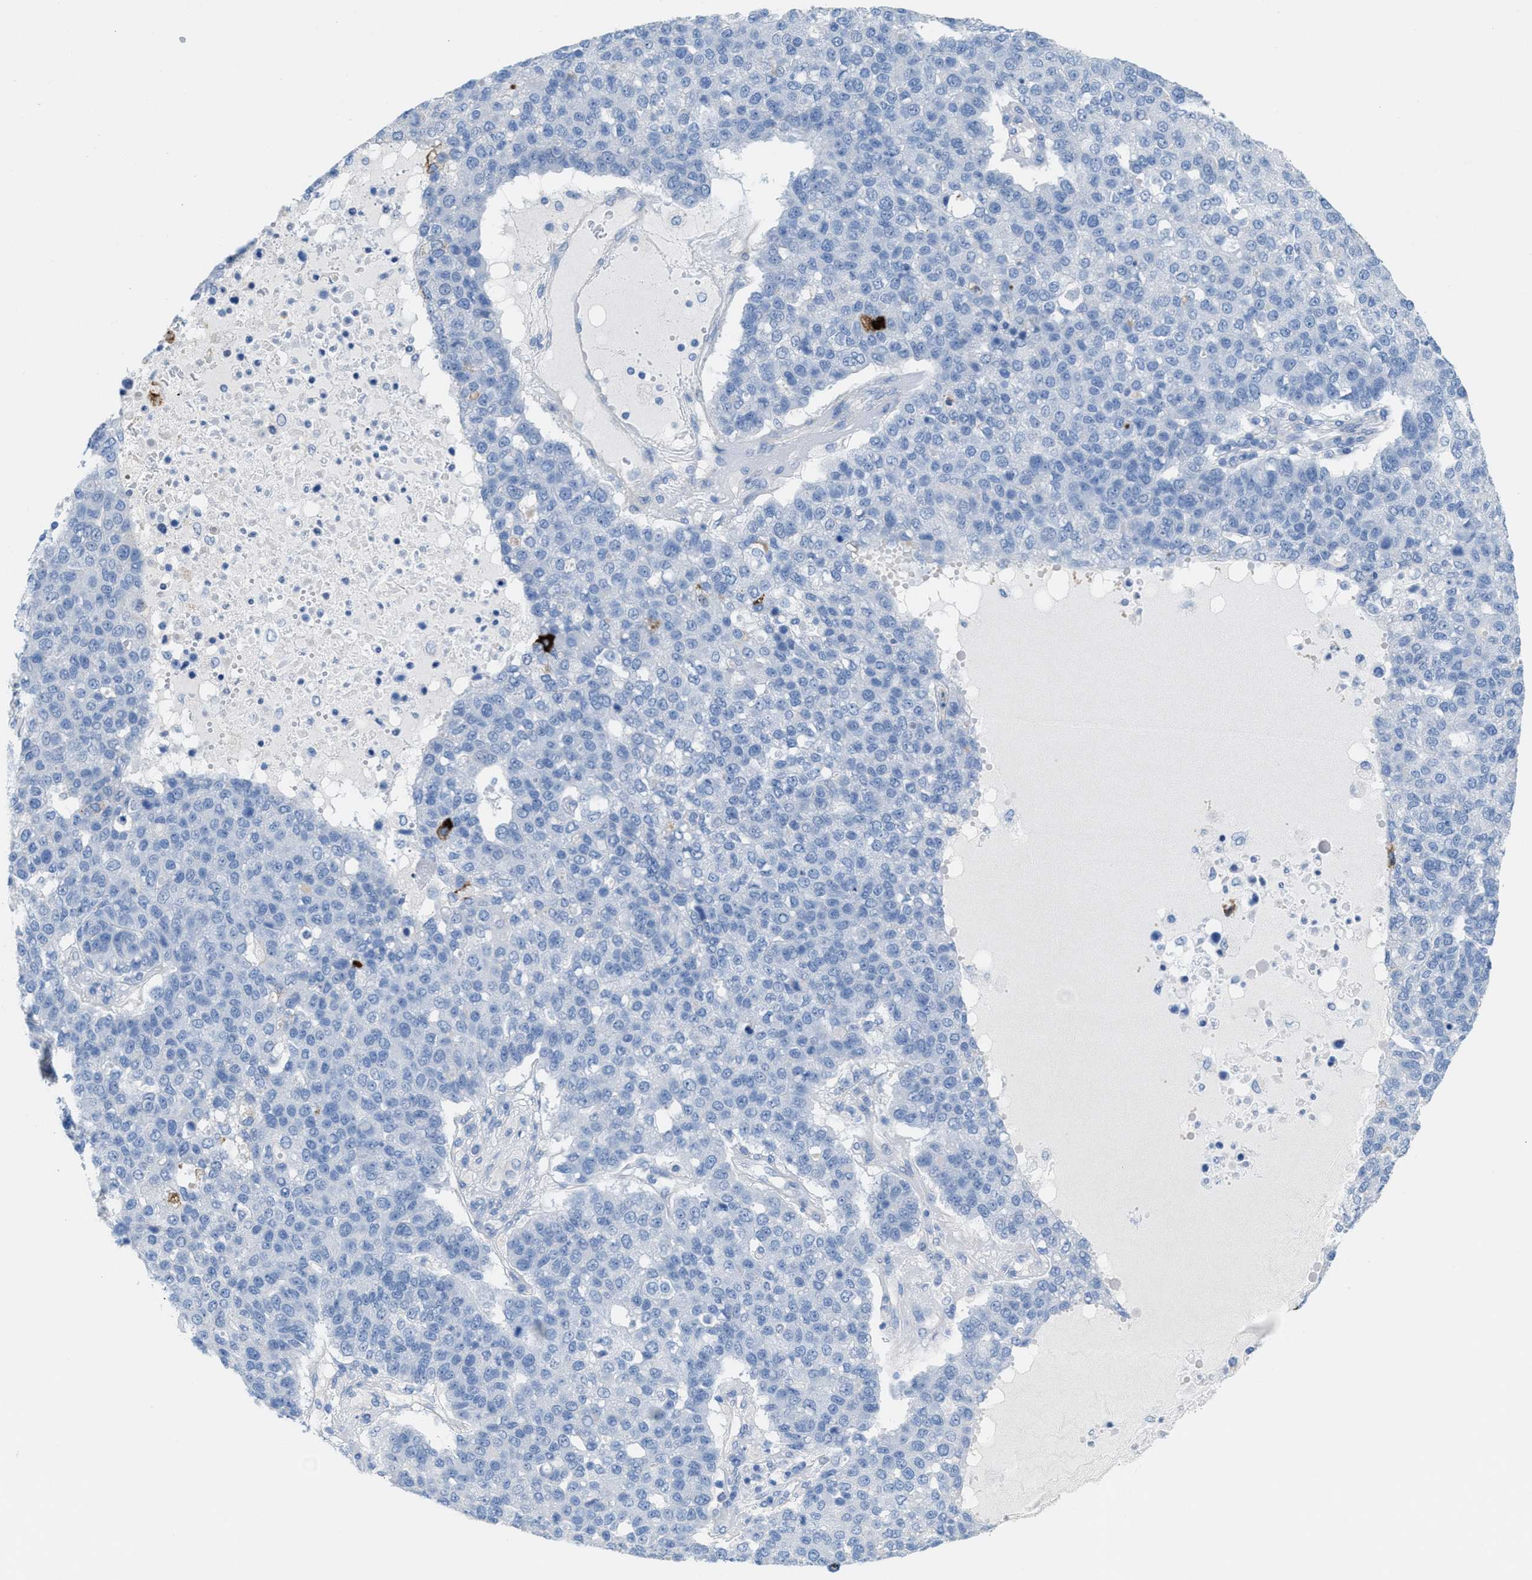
{"staining": {"intensity": "negative", "quantity": "none", "location": "none"}, "tissue": "pancreatic cancer", "cell_type": "Tumor cells", "image_type": "cancer", "snomed": [{"axis": "morphology", "description": "Adenocarcinoma, NOS"}, {"axis": "topography", "description": "Pancreas"}], "caption": "A histopathology image of human adenocarcinoma (pancreatic) is negative for staining in tumor cells. (Brightfield microscopy of DAB (3,3'-diaminobenzidine) immunohistochemistry at high magnification).", "gene": "MPP3", "patient": {"sex": "female", "age": 61}}